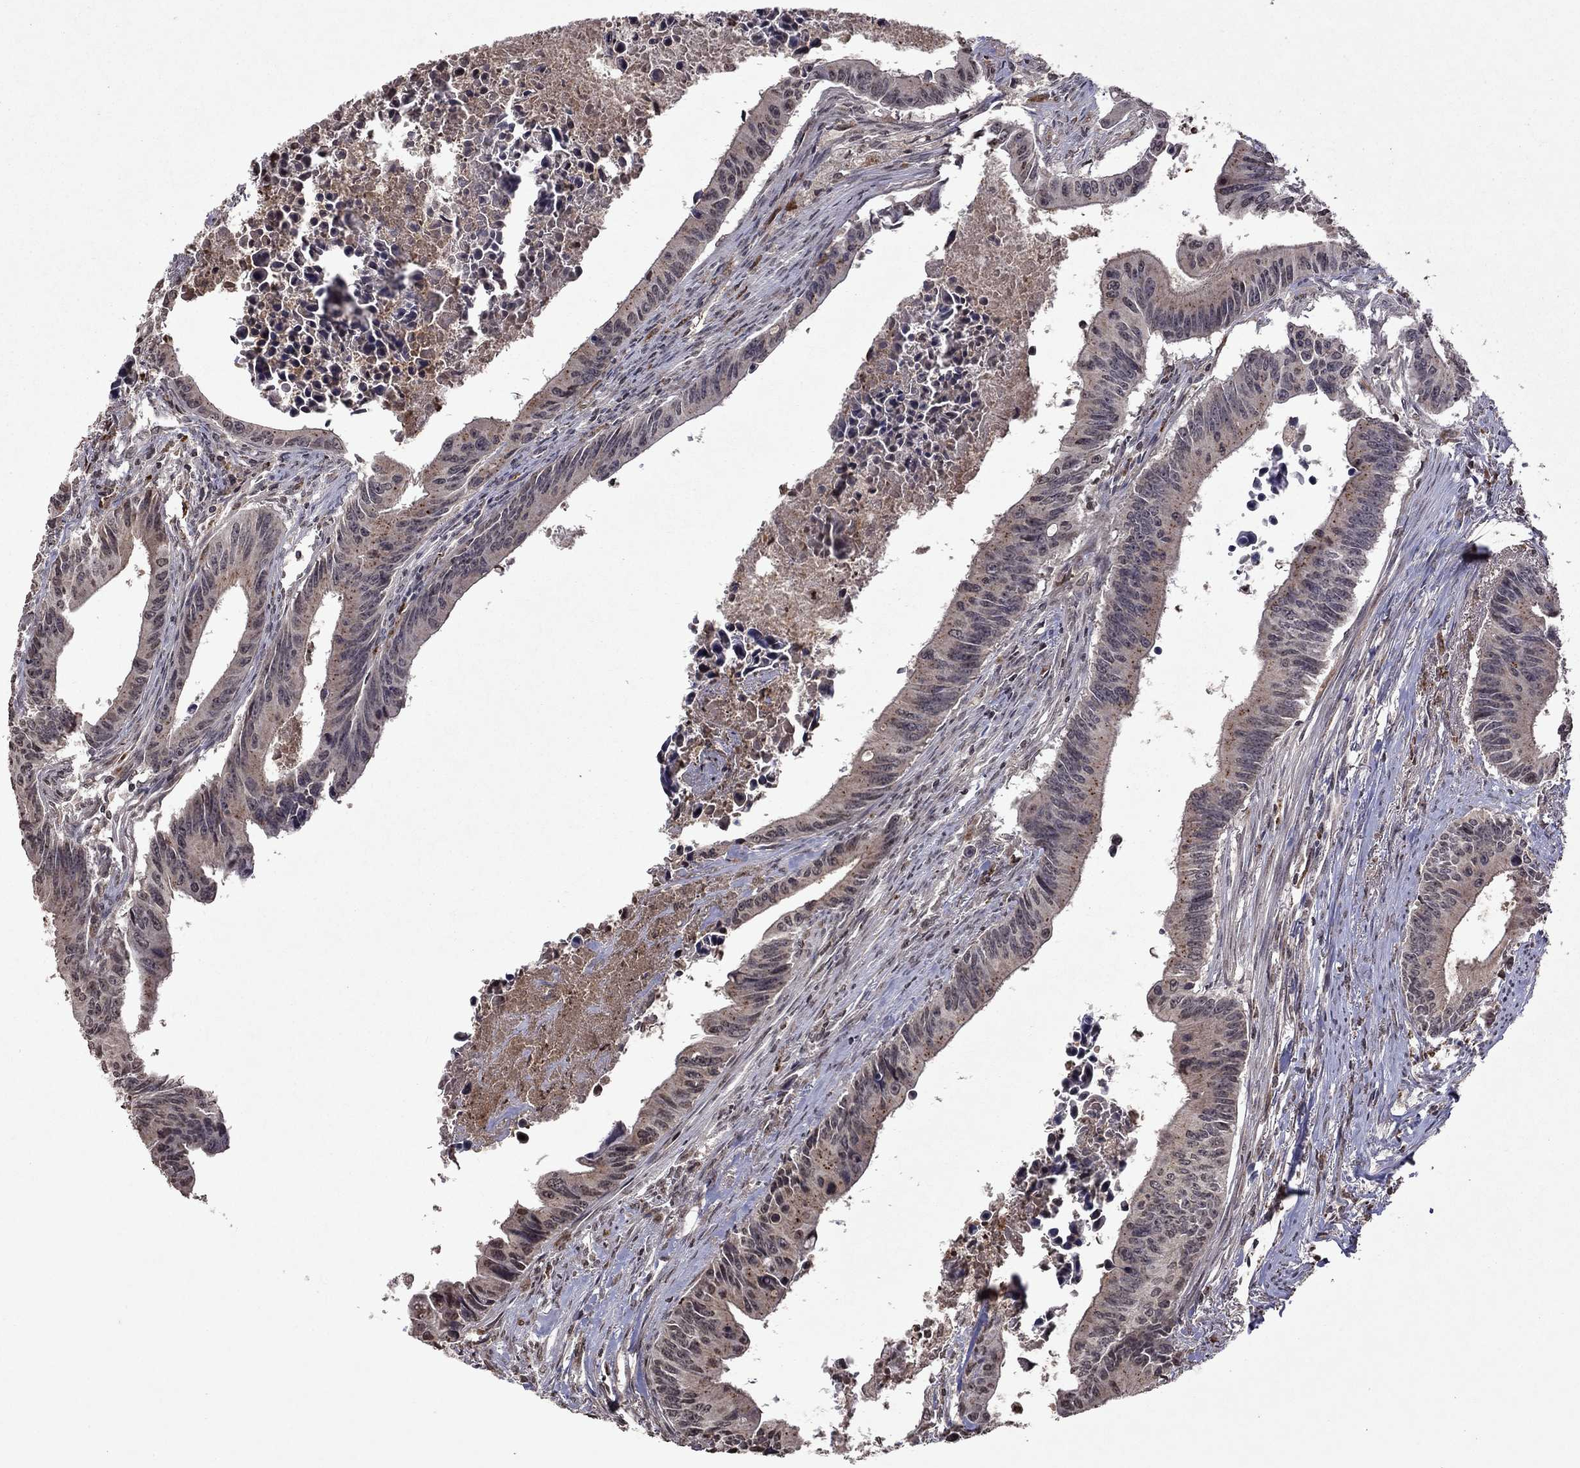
{"staining": {"intensity": "negative", "quantity": "none", "location": "none"}, "tissue": "colorectal cancer", "cell_type": "Tumor cells", "image_type": "cancer", "snomed": [{"axis": "morphology", "description": "Adenocarcinoma, NOS"}, {"axis": "topography", "description": "Colon"}], "caption": "Human adenocarcinoma (colorectal) stained for a protein using immunohistochemistry reveals no staining in tumor cells.", "gene": "NLGN1", "patient": {"sex": "female", "age": 87}}